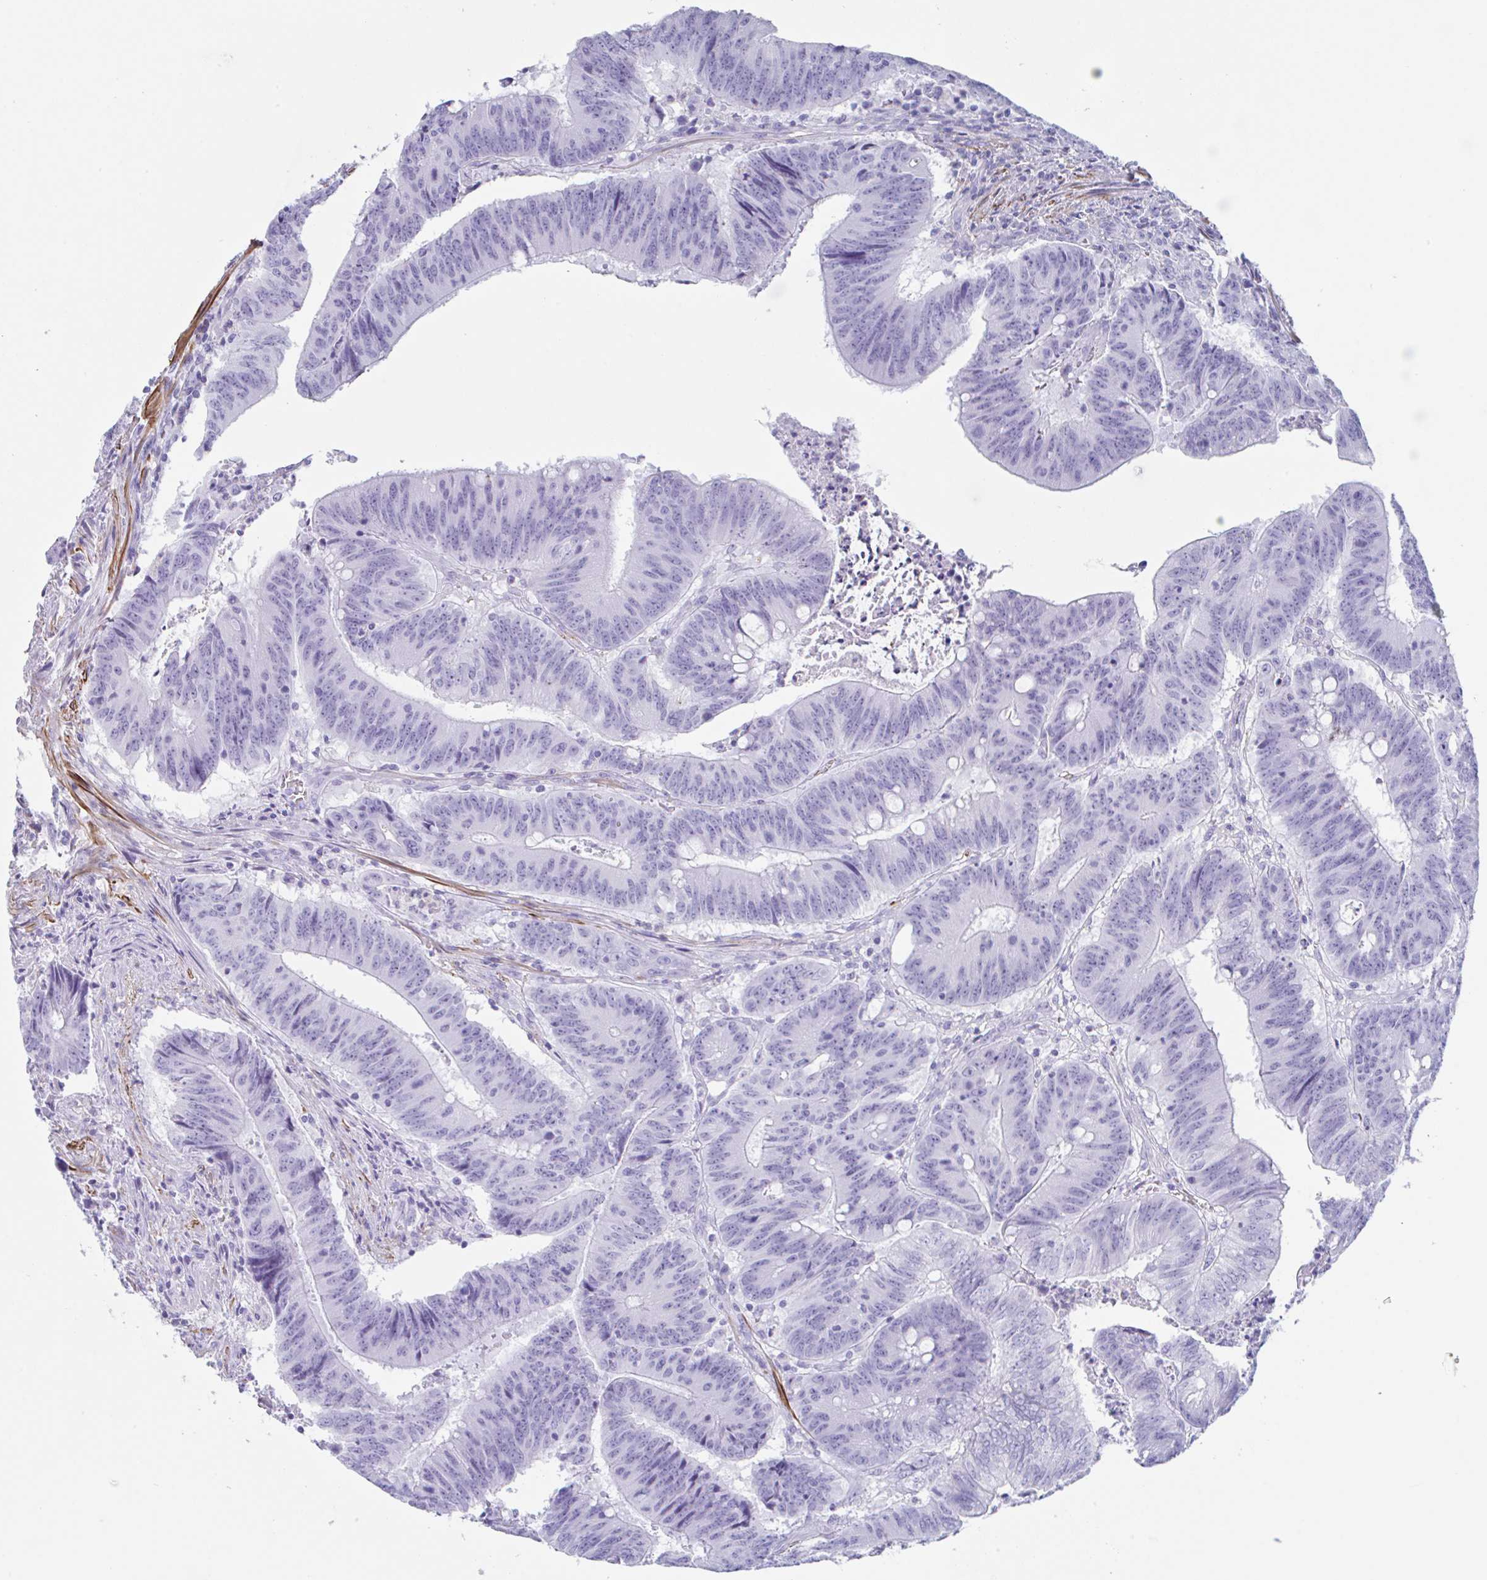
{"staining": {"intensity": "negative", "quantity": "none", "location": "none"}, "tissue": "colorectal cancer", "cell_type": "Tumor cells", "image_type": "cancer", "snomed": [{"axis": "morphology", "description": "Adenocarcinoma, NOS"}, {"axis": "topography", "description": "Colon"}], "caption": "Immunohistochemical staining of human colorectal cancer exhibits no significant expression in tumor cells.", "gene": "TAS2R41", "patient": {"sex": "female", "age": 87}}